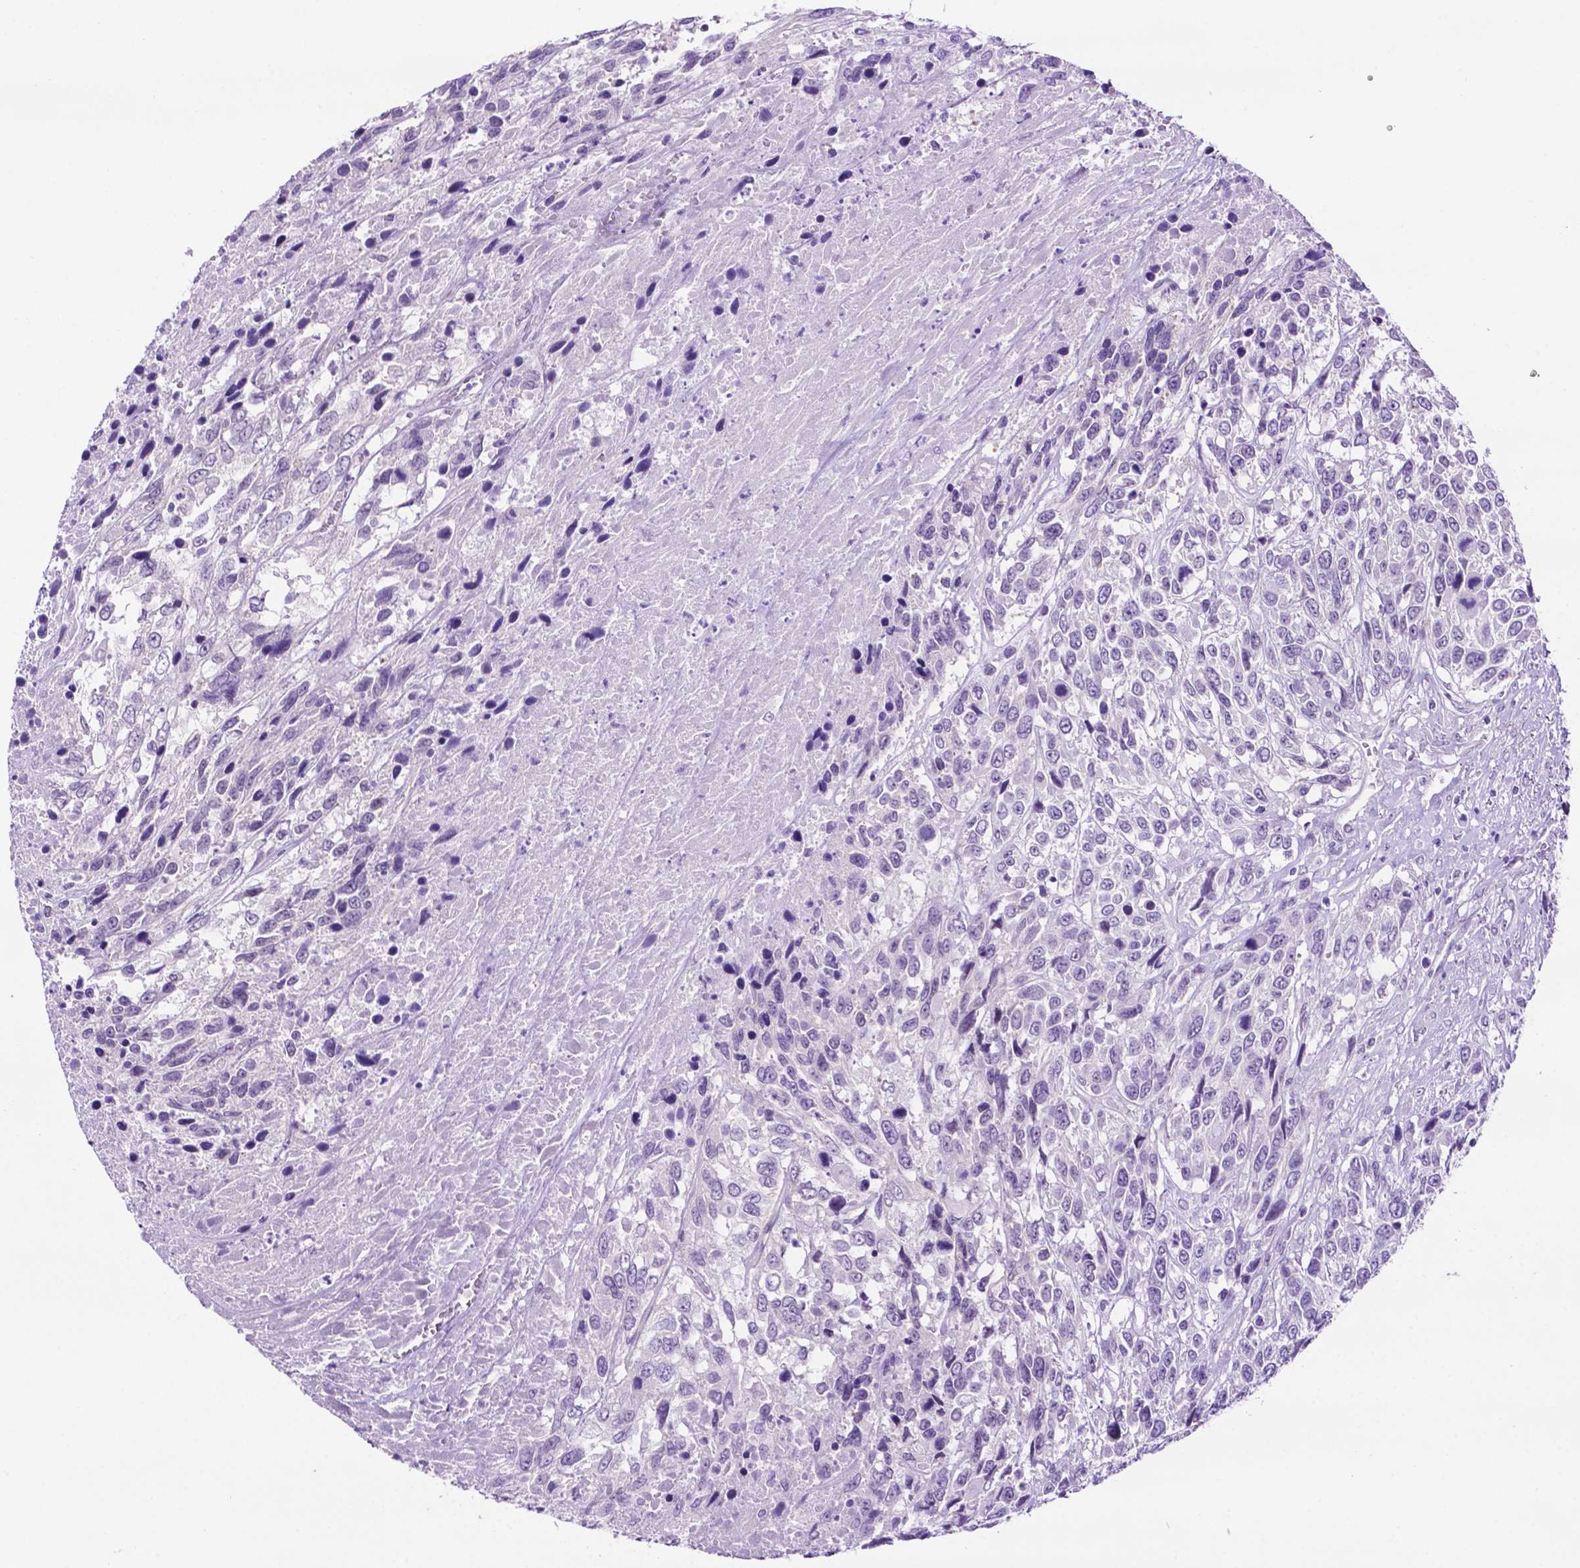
{"staining": {"intensity": "weak", "quantity": "<25%", "location": "cytoplasmic/membranous"}, "tissue": "urothelial cancer", "cell_type": "Tumor cells", "image_type": "cancer", "snomed": [{"axis": "morphology", "description": "Urothelial carcinoma, High grade"}, {"axis": "topography", "description": "Urinary bladder"}], "caption": "Immunohistochemistry micrograph of urothelial carcinoma (high-grade) stained for a protein (brown), which shows no positivity in tumor cells. Brightfield microscopy of IHC stained with DAB (brown) and hematoxylin (blue), captured at high magnification.", "gene": "TACSTD2", "patient": {"sex": "female", "age": 70}}